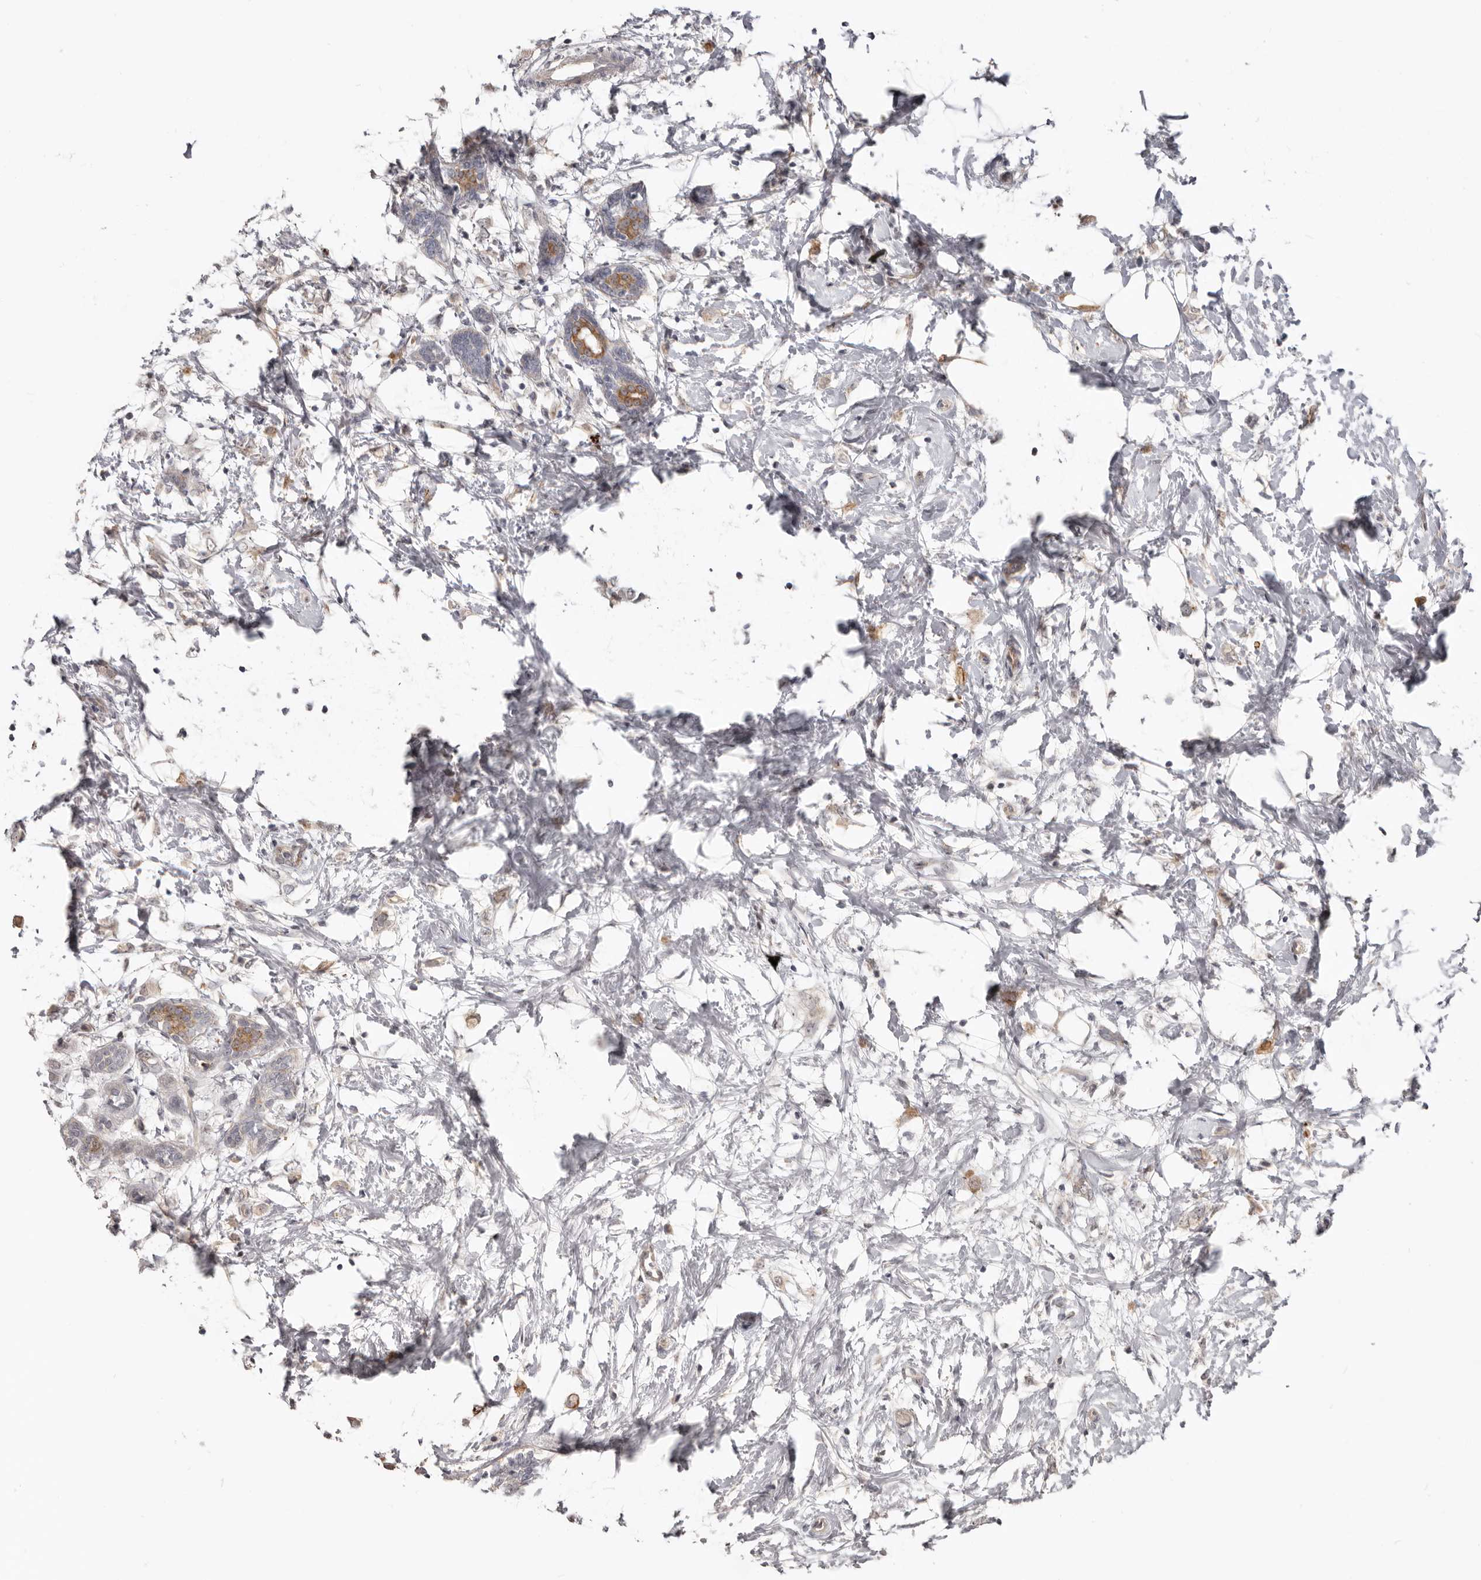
{"staining": {"intensity": "weak", "quantity": "25%-75%", "location": "cytoplasmic/membranous"}, "tissue": "breast cancer", "cell_type": "Tumor cells", "image_type": "cancer", "snomed": [{"axis": "morphology", "description": "Normal tissue, NOS"}, {"axis": "morphology", "description": "Lobular carcinoma"}, {"axis": "topography", "description": "Breast"}], "caption": "This photomicrograph exhibits IHC staining of human breast cancer, with low weak cytoplasmic/membranous positivity in approximately 25%-75% of tumor cells.", "gene": "BAD", "patient": {"sex": "female", "age": 47}}